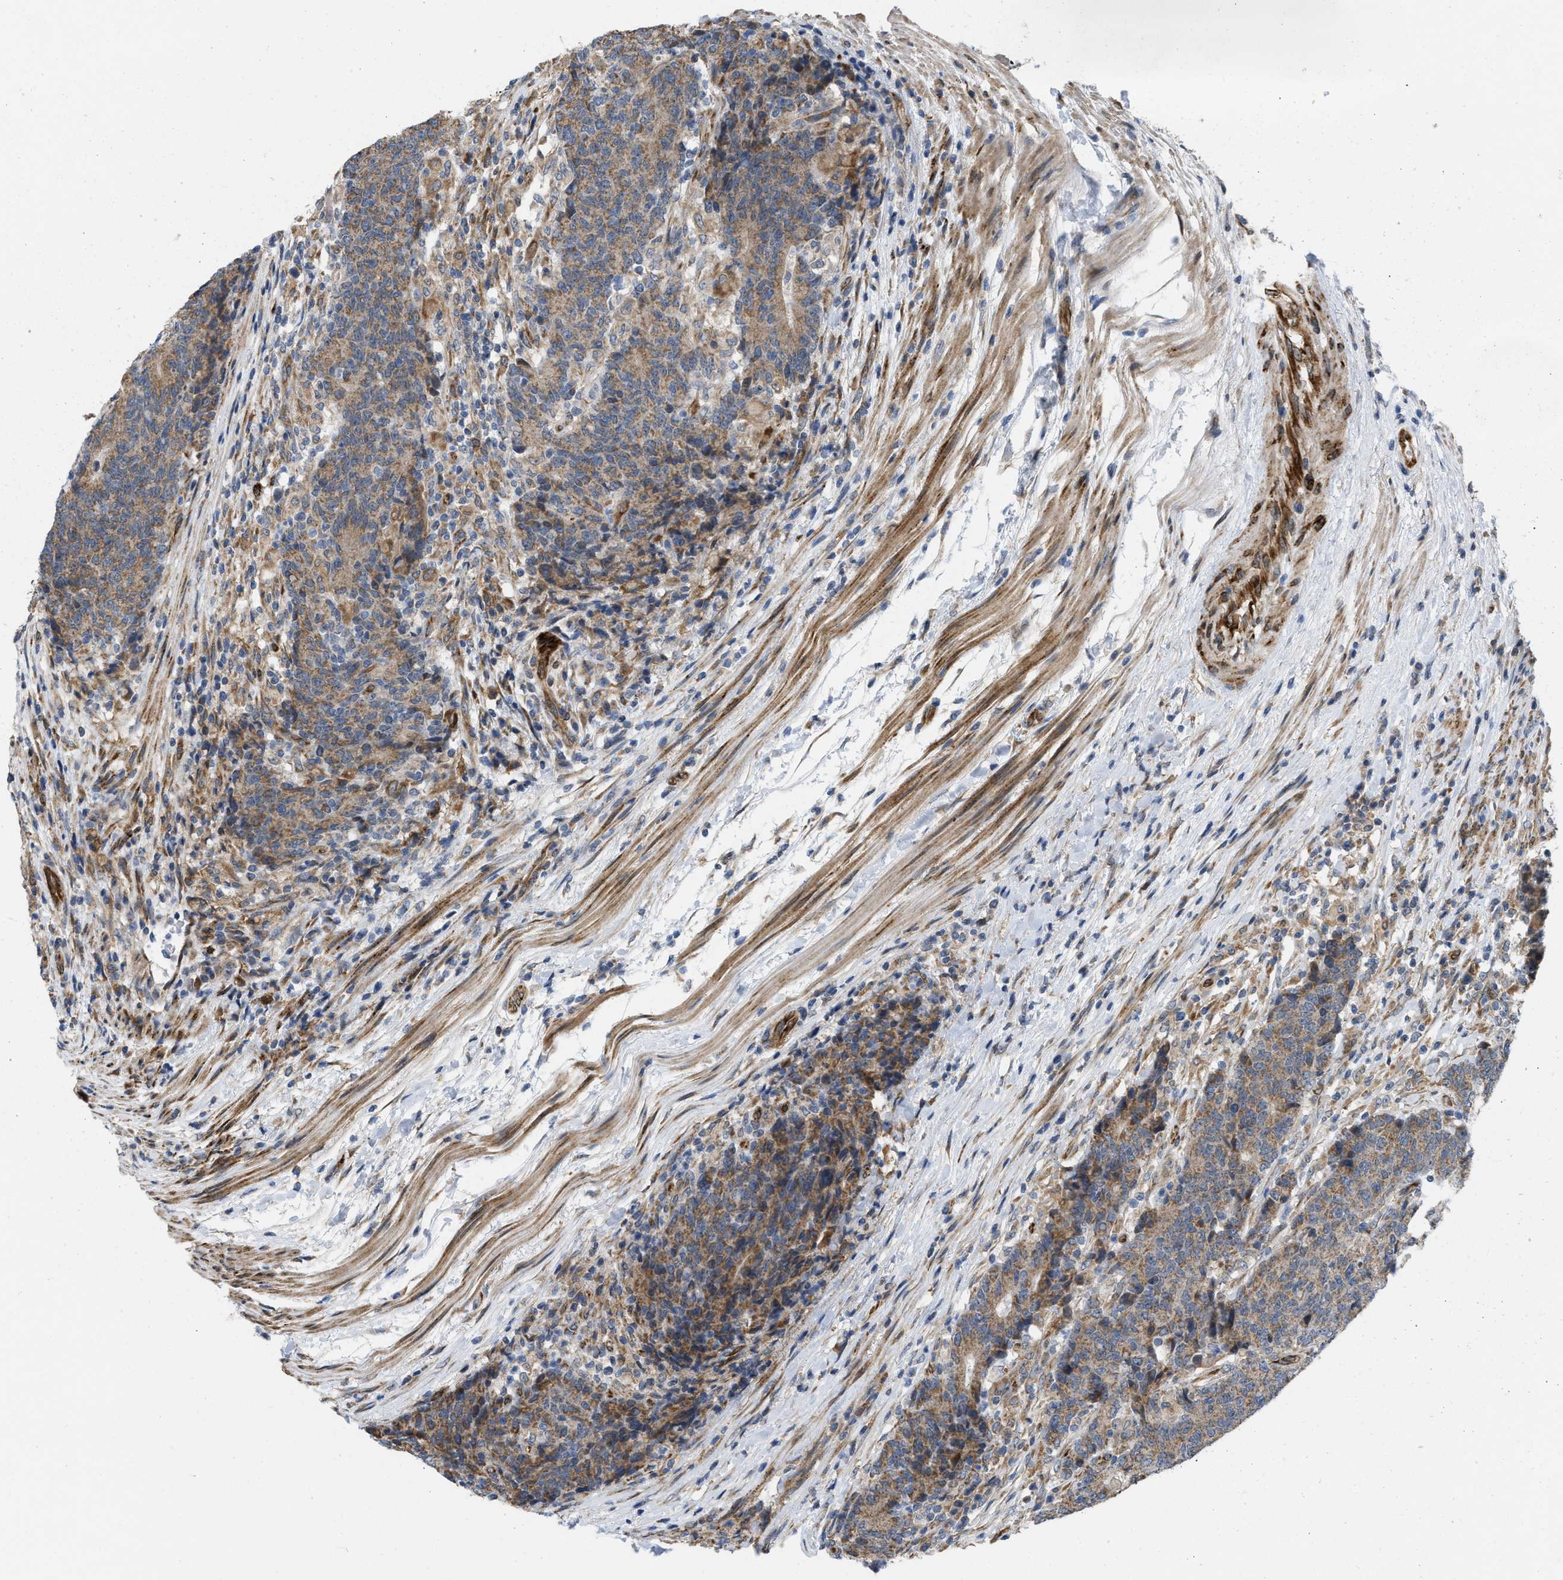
{"staining": {"intensity": "moderate", "quantity": ">75%", "location": "cytoplasmic/membranous"}, "tissue": "colorectal cancer", "cell_type": "Tumor cells", "image_type": "cancer", "snomed": [{"axis": "morphology", "description": "Normal tissue, NOS"}, {"axis": "morphology", "description": "Adenocarcinoma, NOS"}, {"axis": "topography", "description": "Colon"}], "caption": "Colorectal cancer was stained to show a protein in brown. There is medium levels of moderate cytoplasmic/membranous expression in about >75% of tumor cells.", "gene": "EOGT", "patient": {"sex": "female", "age": 75}}